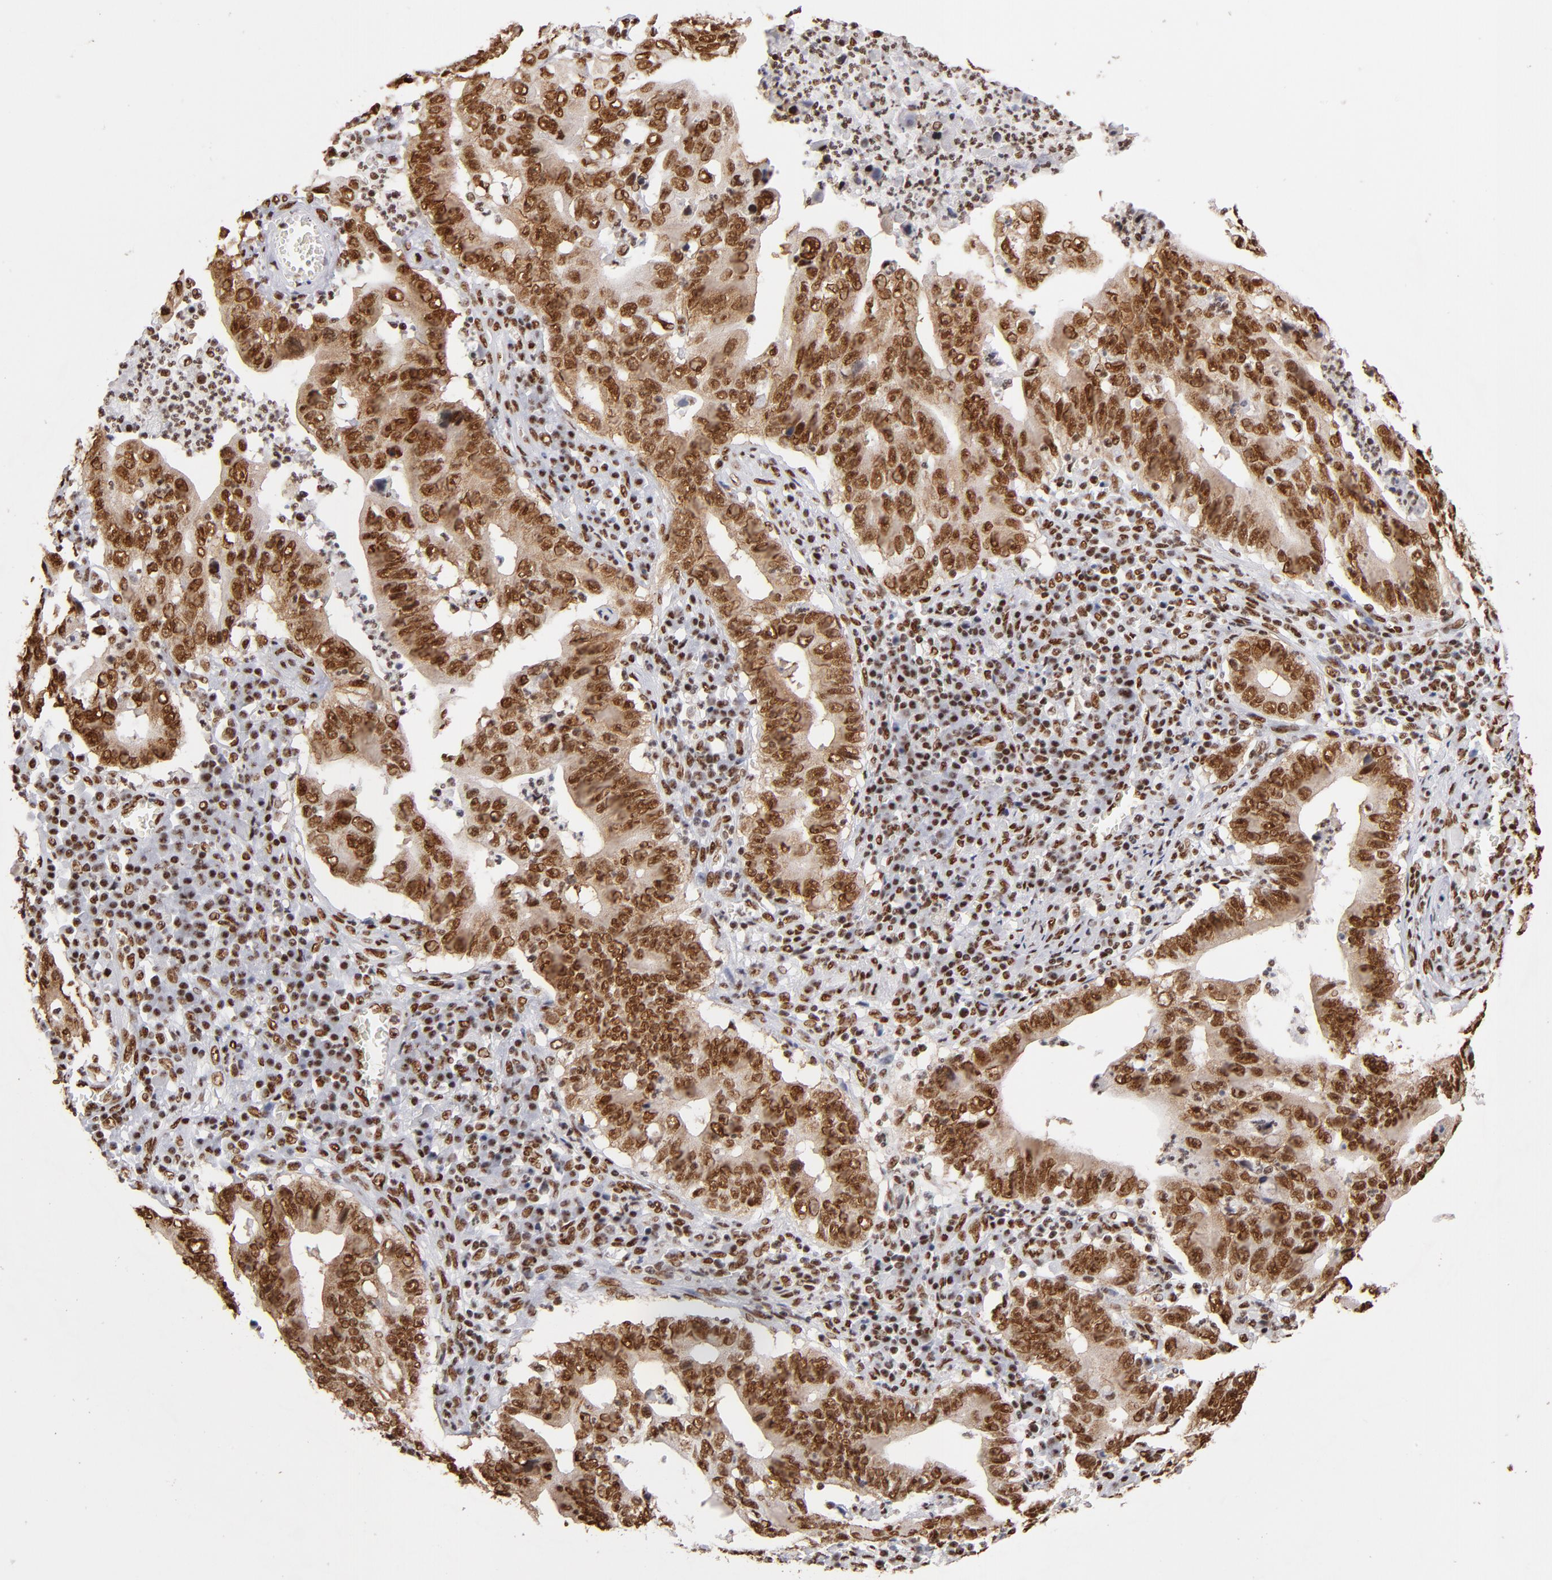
{"staining": {"intensity": "strong", "quantity": ">75%", "location": "cytoplasmic/membranous,nuclear"}, "tissue": "stomach cancer", "cell_type": "Tumor cells", "image_type": "cancer", "snomed": [{"axis": "morphology", "description": "Adenocarcinoma, NOS"}, {"axis": "topography", "description": "Stomach, upper"}], "caption": "Human stomach adenocarcinoma stained with a protein marker shows strong staining in tumor cells.", "gene": "MRE11", "patient": {"sex": "male", "age": 63}}